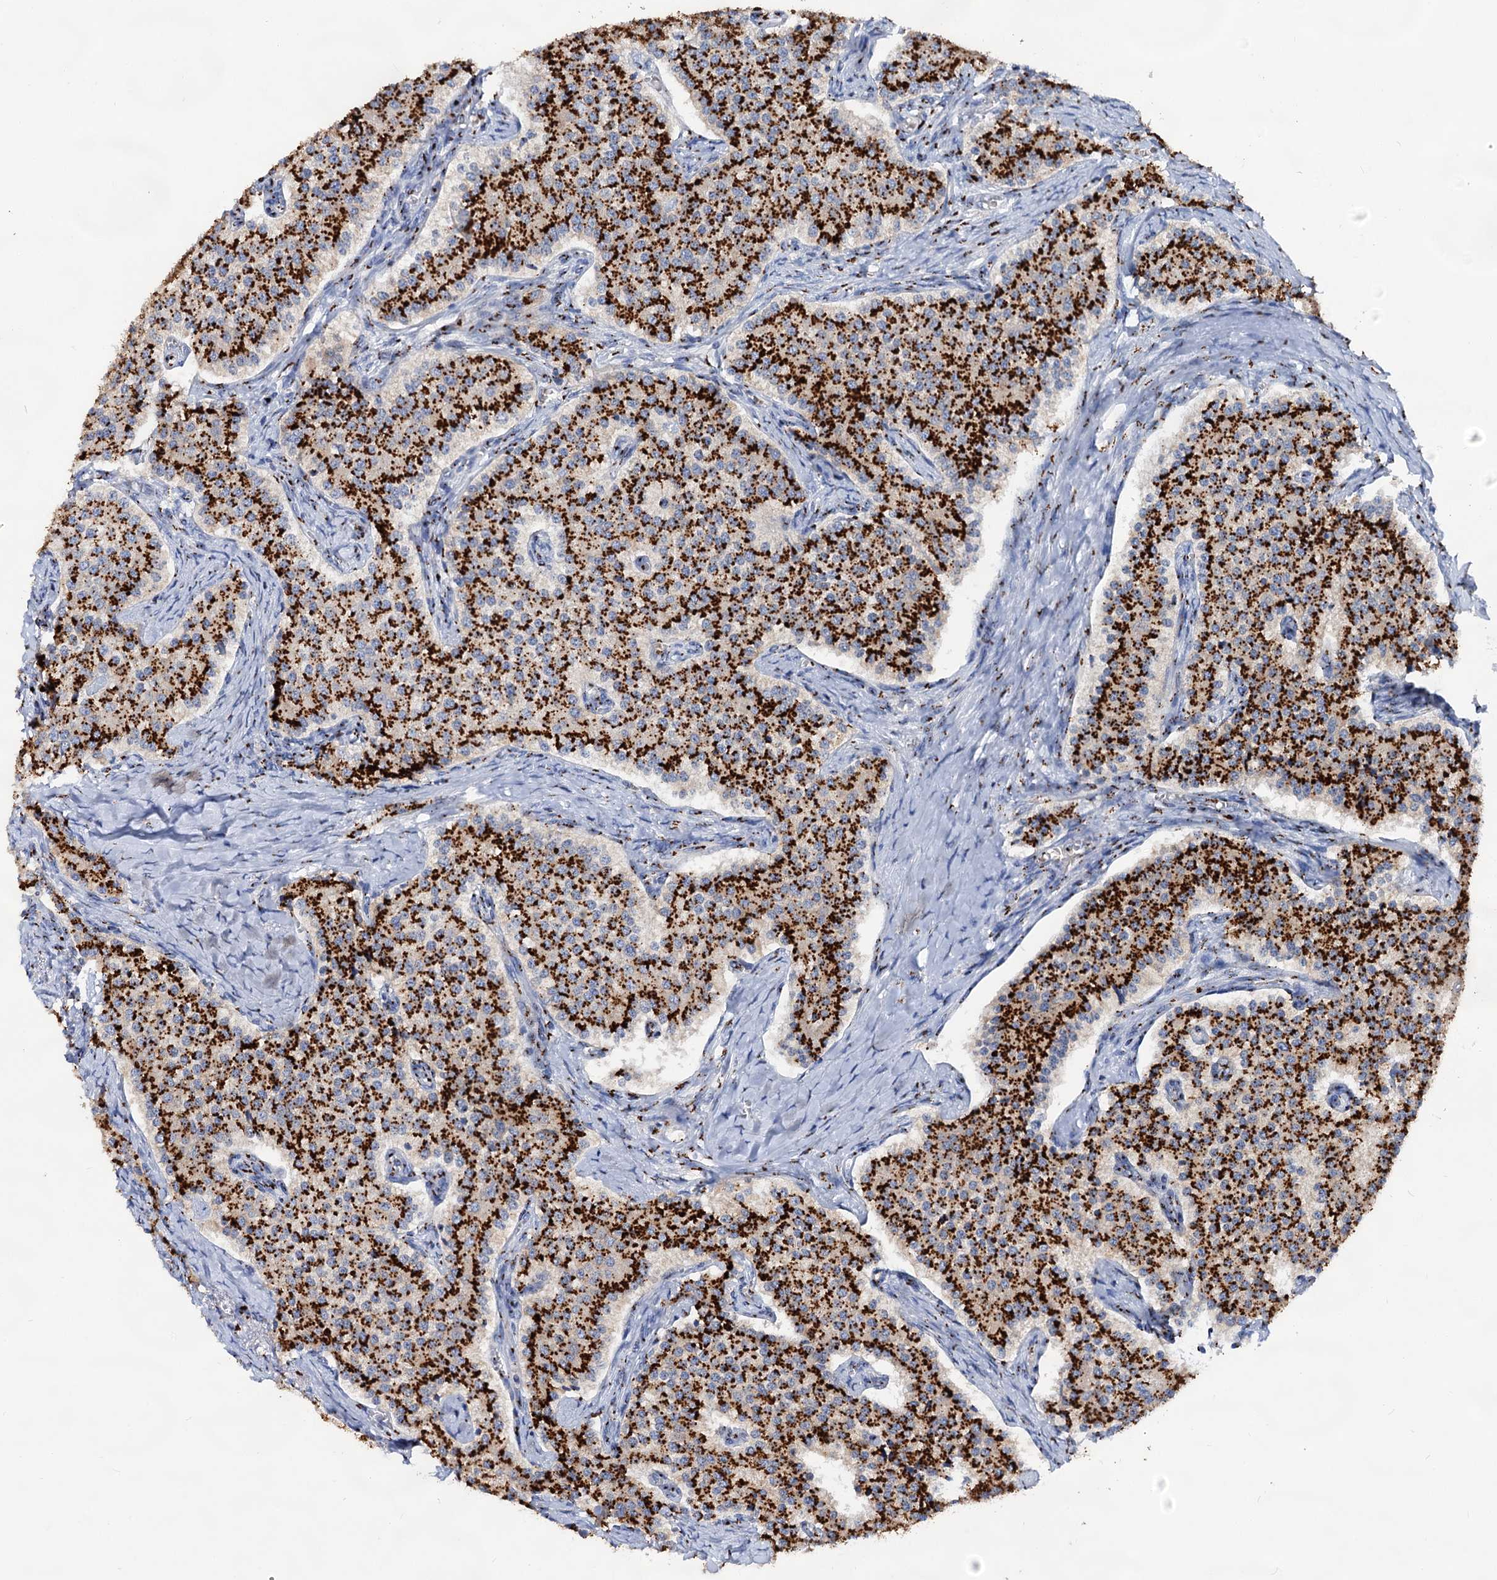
{"staining": {"intensity": "strong", "quantity": ">75%", "location": "cytoplasmic/membranous"}, "tissue": "carcinoid", "cell_type": "Tumor cells", "image_type": "cancer", "snomed": [{"axis": "morphology", "description": "Carcinoid, malignant, NOS"}, {"axis": "topography", "description": "Colon"}], "caption": "Brown immunohistochemical staining in human malignant carcinoid displays strong cytoplasmic/membranous staining in approximately >75% of tumor cells.", "gene": "TM9SF3", "patient": {"sex": "female", "age": 52}}